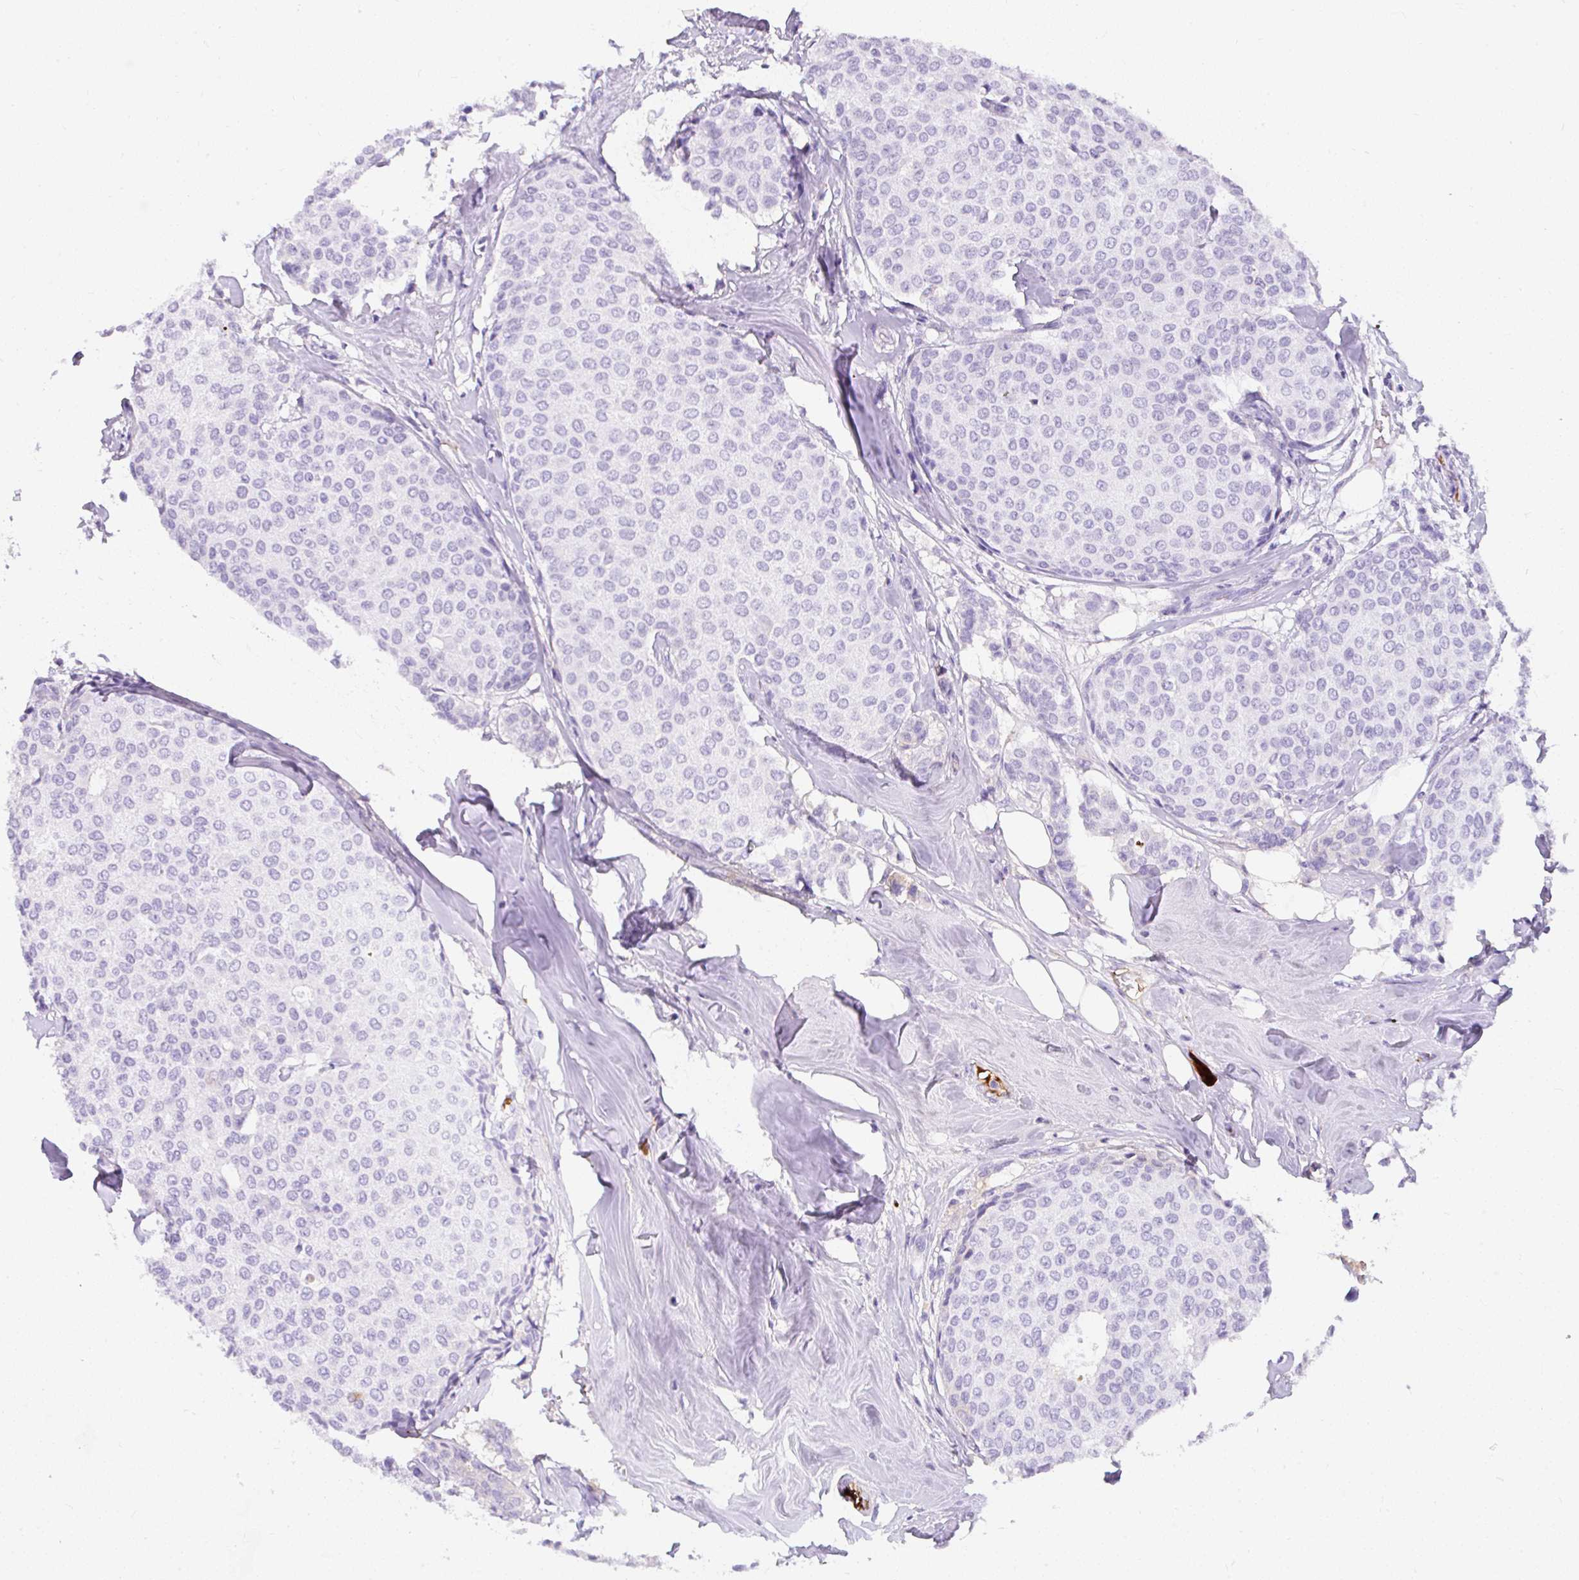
{"staining": {"intensity": "negative", "quantity": "none", "location": "none"}, "tissue": "breast cancer", "cell_type": "Tumor cells", "image_type": "cancer", "snomed": [{"axis": "morphology", "description": "Duct carcinoma"}, {"axis": "topography", "description": "Breast"}], "caption": "Tumor cells are negative for protein expression in human breast cancer (intraductal carcinoma).", "gene": "APOC4-APOC2", "patient": {"sex": "female", "age": 47}}